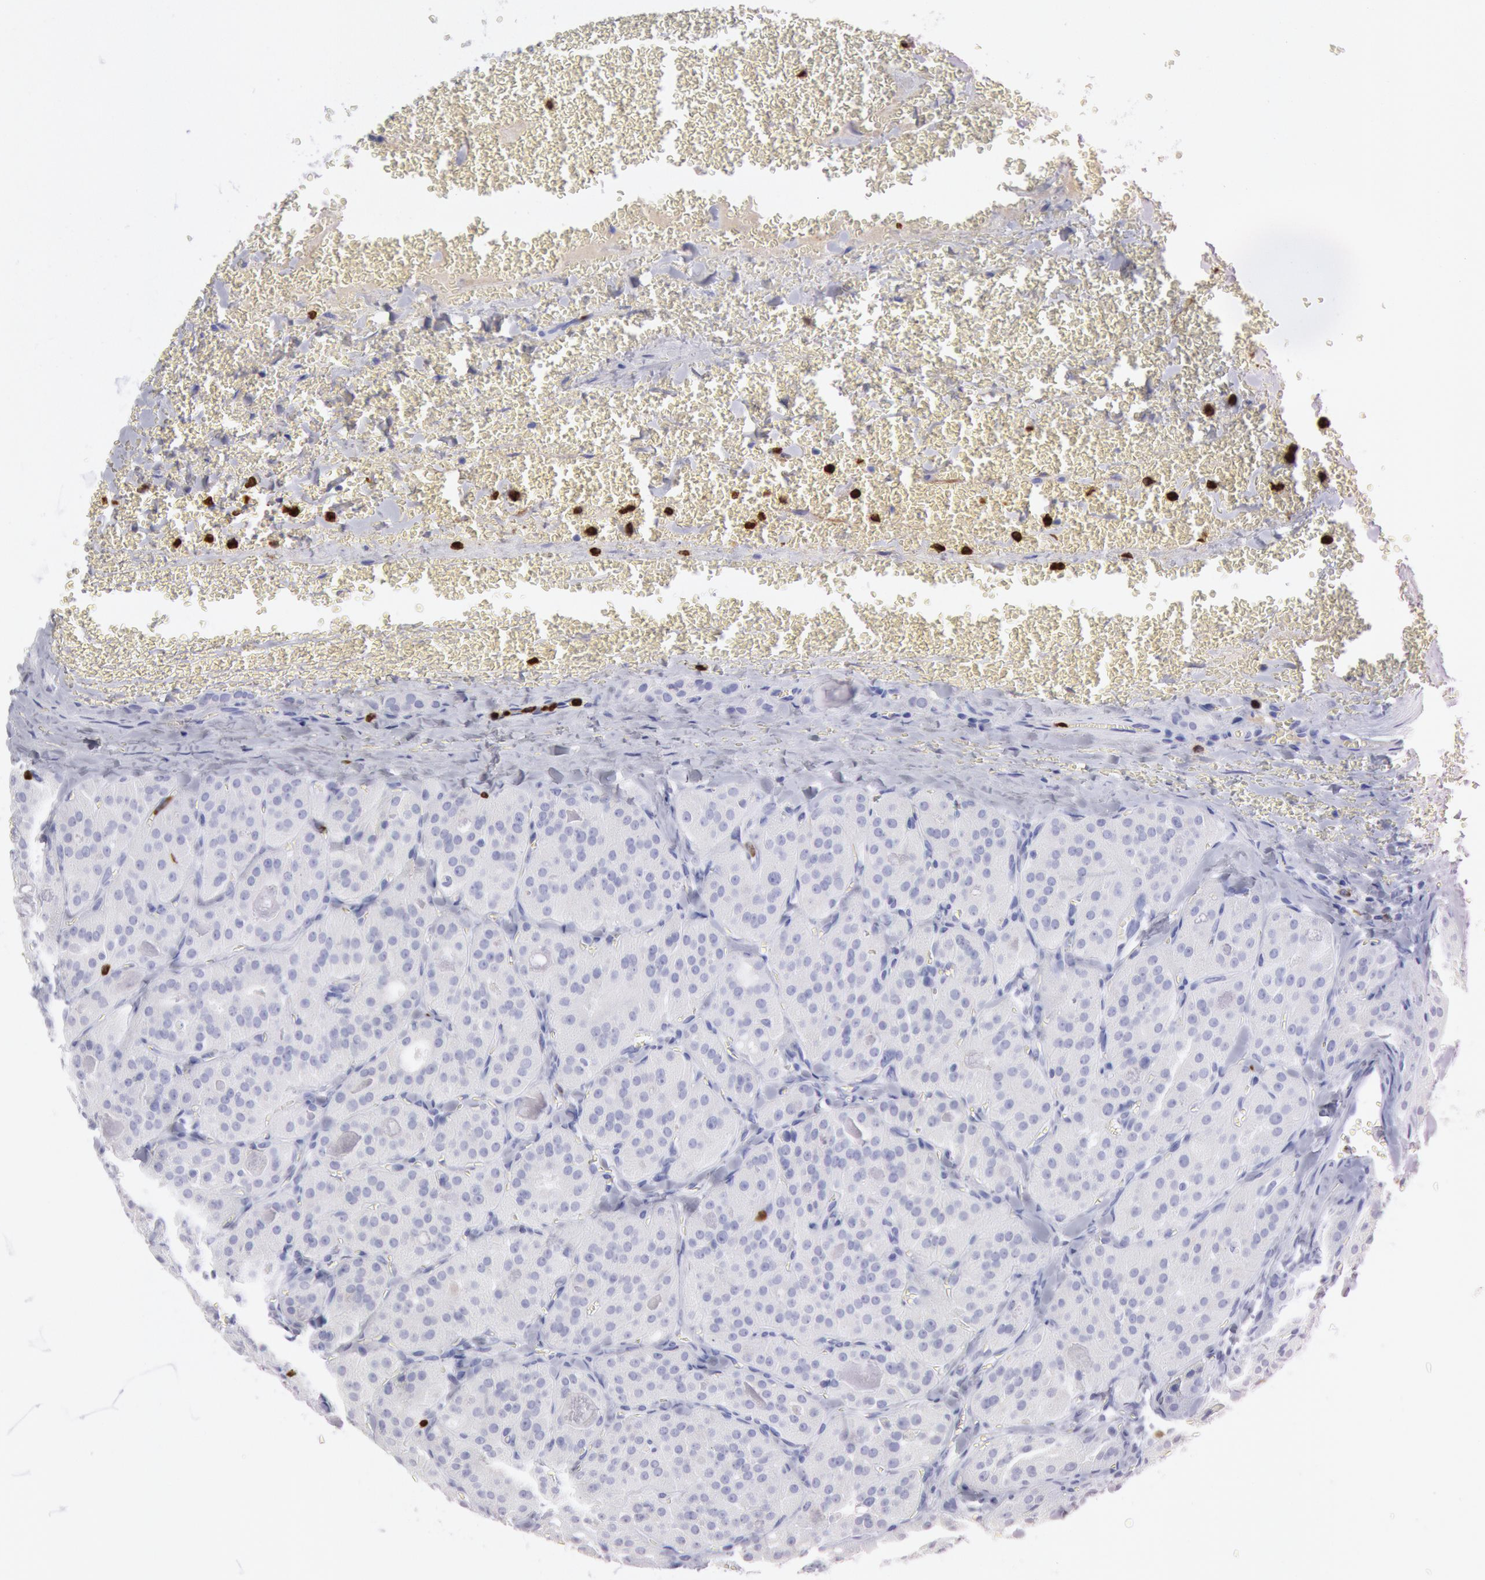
{"staining": {"intensity": "negative", "quantity": "none", "location": "none"}, "tissue": "thyroid cancer", "cell_type": "Tumor cells", "image_type": "cancer", "snomed": [{"axis": "morphology", "description": "Carcinoma, NOS"}, {"axis": "topography", "description": "Thyroid gland"}], "caption": "This histopathology image is of carcinoma (thyroid) stained with IHC to label a protein in brown with the nuclei are counter-stained blue. There is no staining in tumor cells.", "gene": "FCN1", "patient": {"sex": "male", "age": 76}}